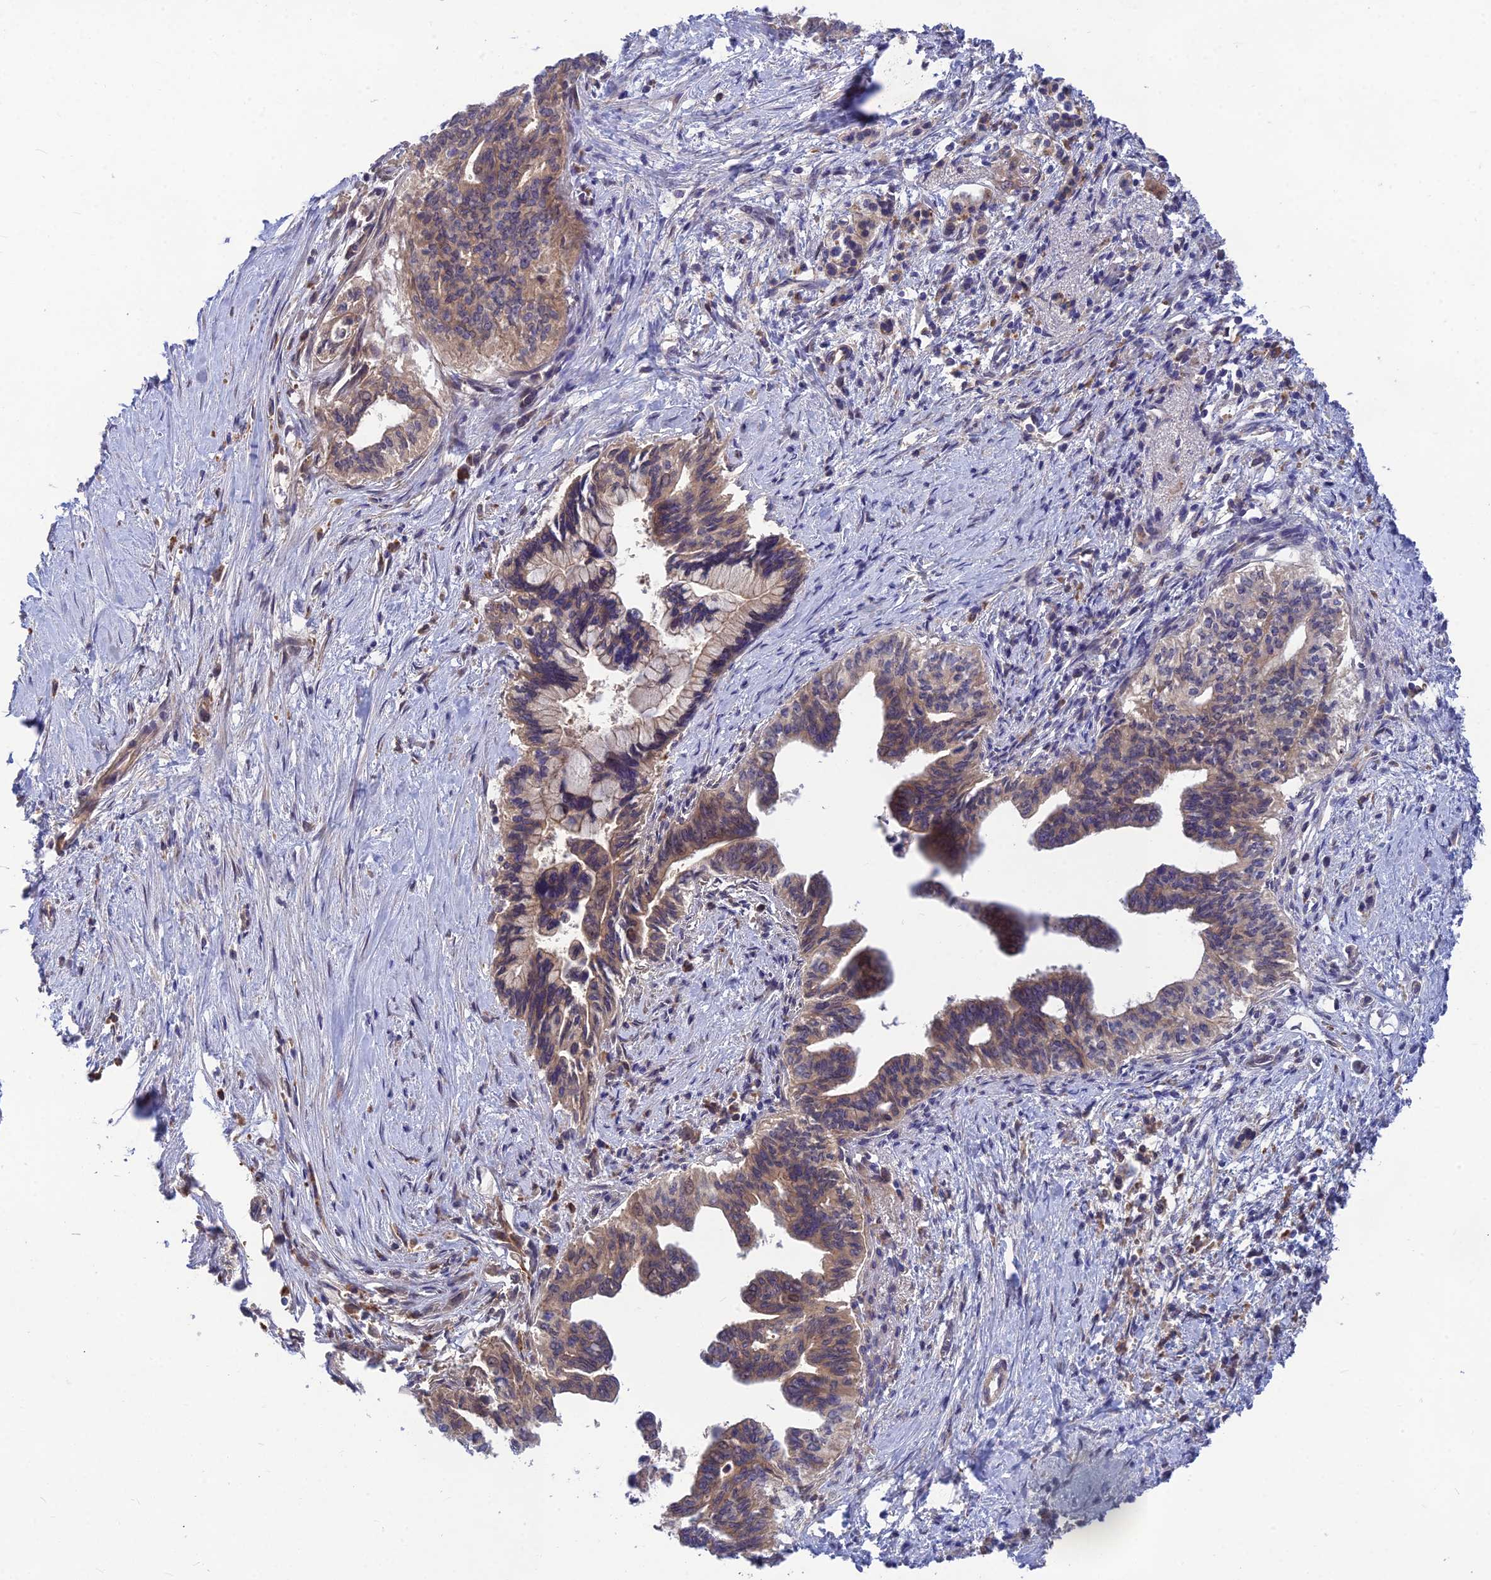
{"staining": {"intensity": "weak", "quantity": "25%-75%", "location": "cytoplasmic/membranous"}, "tissue": "pancreatic cancer", "cell_type": "Tumor cells", "image_type": "cancer", "snomed": [{"axis": "morphology", "description": "Adenocarcinoma, NOS"}, {"axis": "topography", "description": "Pancreas"}], "caption": "Human adenocarcinoma (pancreatic) stained with a protein marker displays weak staining in tumor cells.", "gene": "FAM151B", "patient": {"sex": "female", "age": 83}}